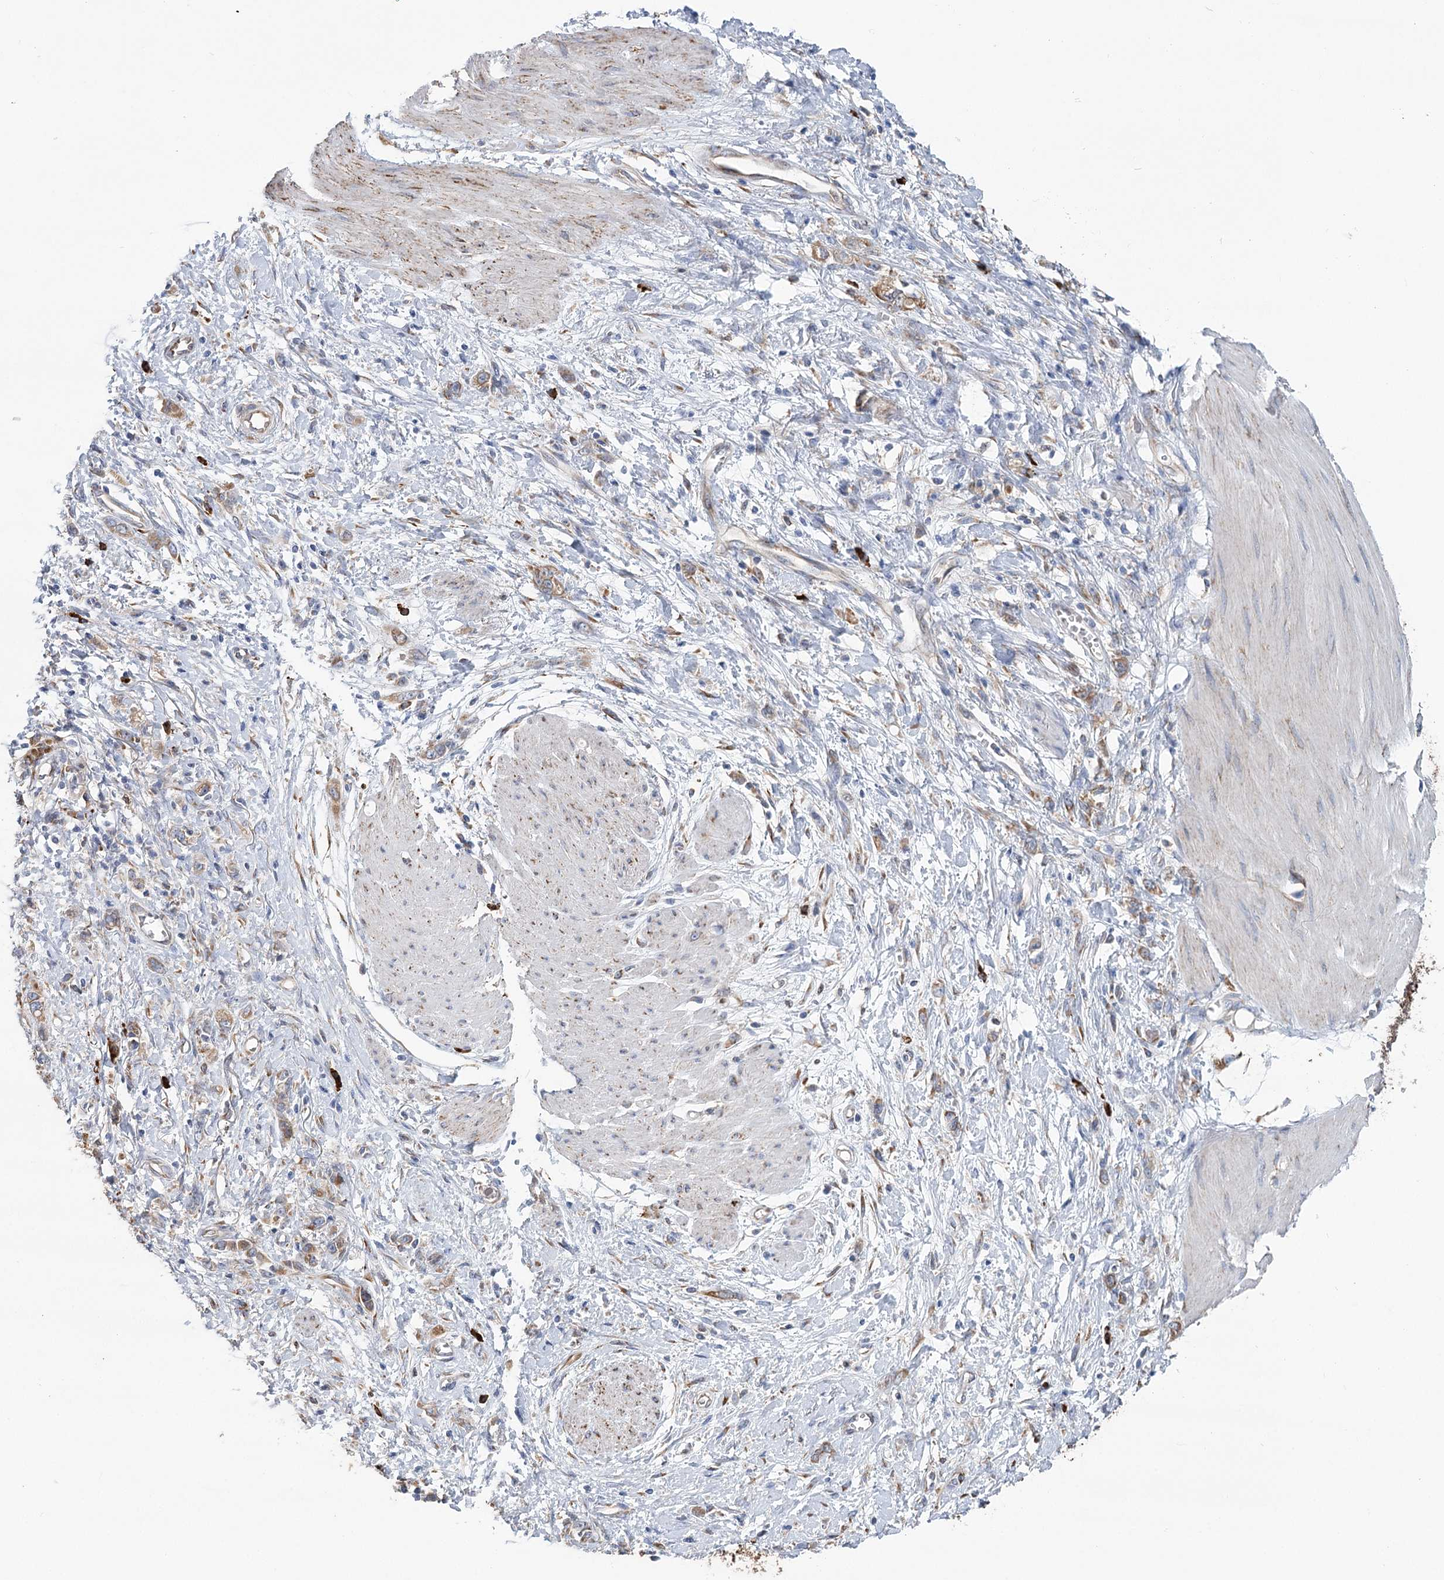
{"staining": {"intensity": "weak", "quantity": "25%-75%", "location": "cytoplasmic/membranous"}, "tissue": "stomach cancer", "cell_type": "Tumor cells", "image_type": "cancer", "snomed": [{"axis": "morphology", "description": "Adenocarcinoma, NOS"}, {"axis": "topography", "description": "Stomach"}], "caption": "The histopathology image displays staining of stomach cancer (adenocarcinoma), revealing weak cytoplasmic/membranous protein positivity (brown color) within tumor cells.", "gene": "METTL24", "patient": {"sex": "female", "age": 76}}